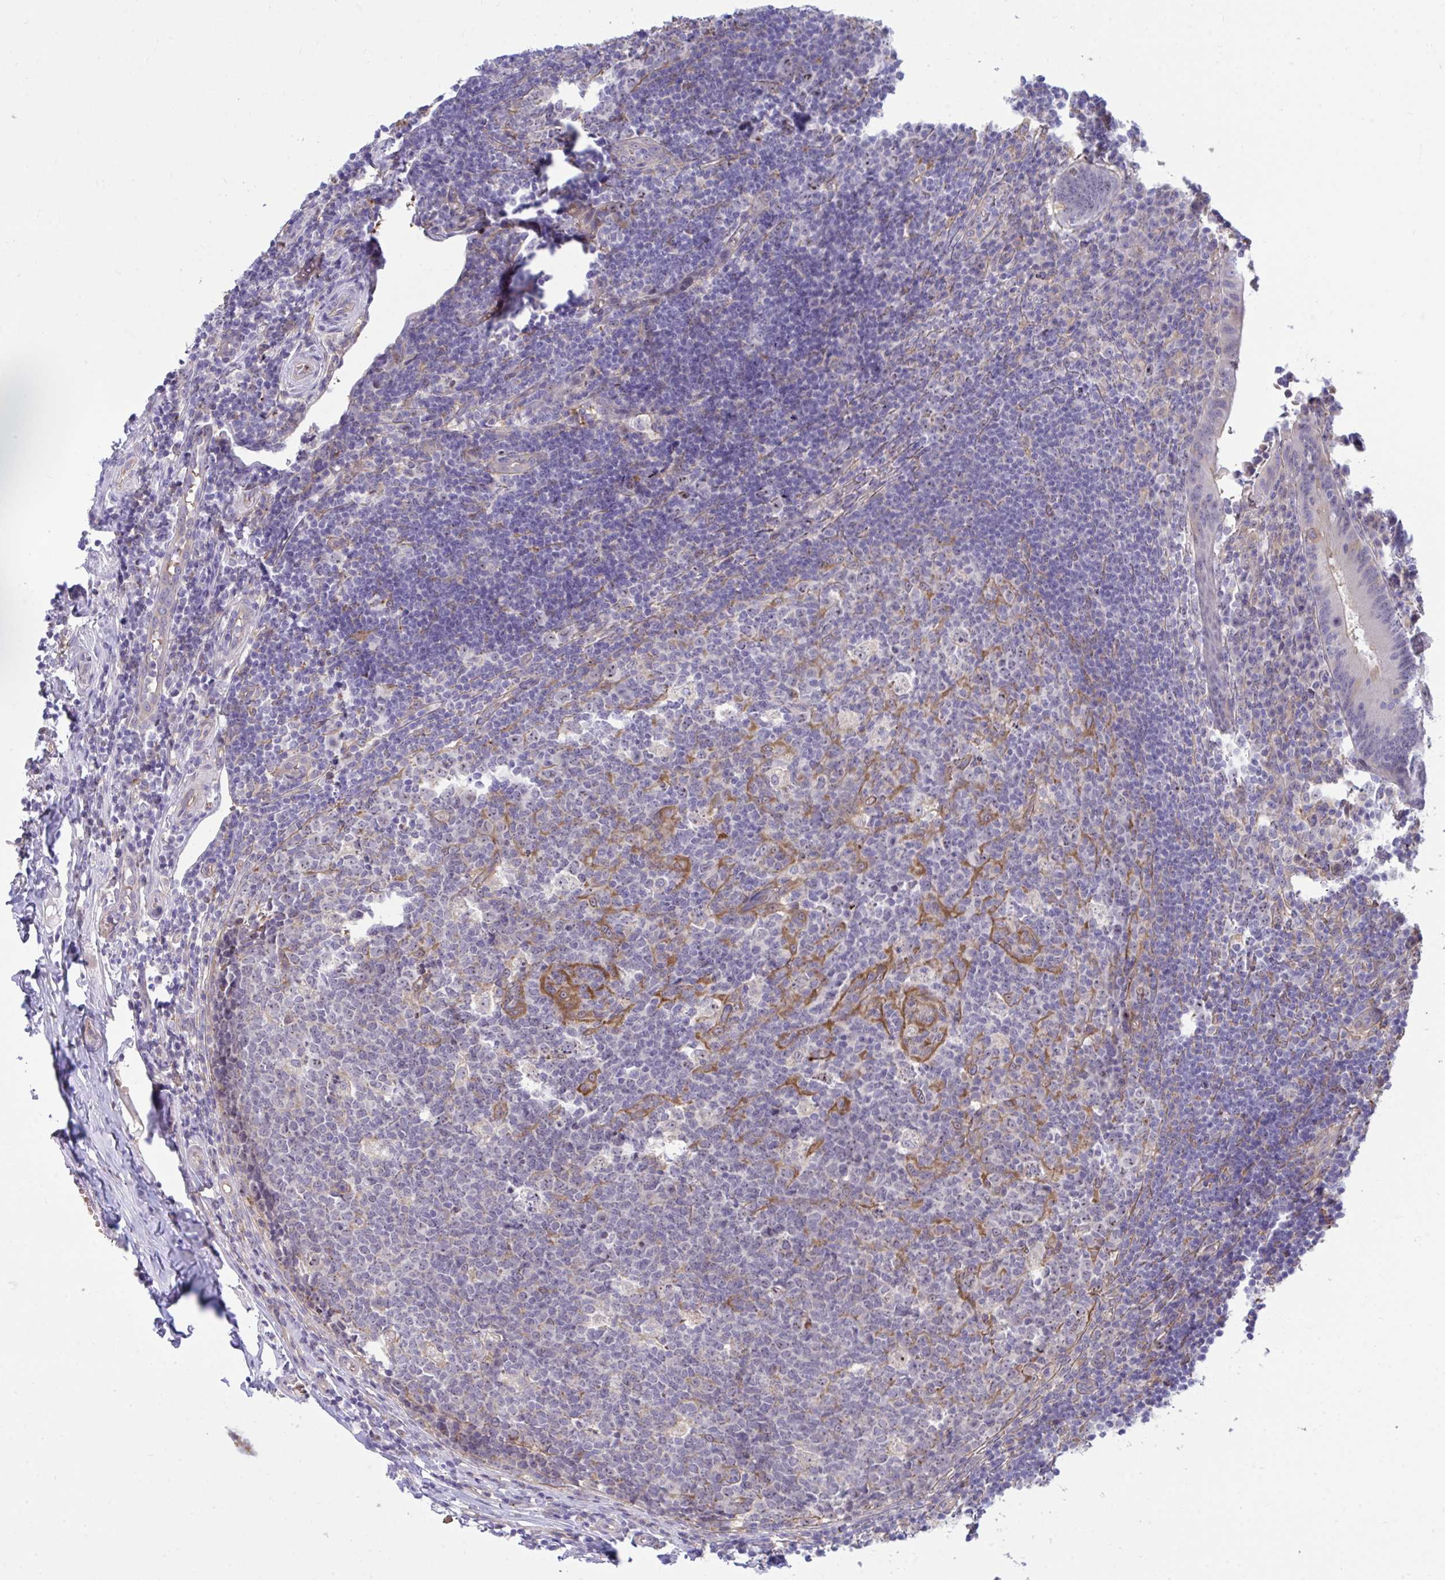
{"staining": {"intensity": "weak", "quantity": "<25%", "location": "nuclear"}, "tissue": "appendix", "cell_type": "Glandular cells", "image_type": "normal", "snomed": [{"axis": "morphology", "description": "Normal tissue, NOS"}, {"axis": "topography", "description": "Appendix"}], "caption": "Image shows no significant protein expression in glandular cells of benign appendix. Brightfield microscopy of IHC stained with DAB (brown) and hematoxylin (blue), captured at high magnification.", "gene": "CENPQ", "patient": {"sex": "male", "age": 18}}